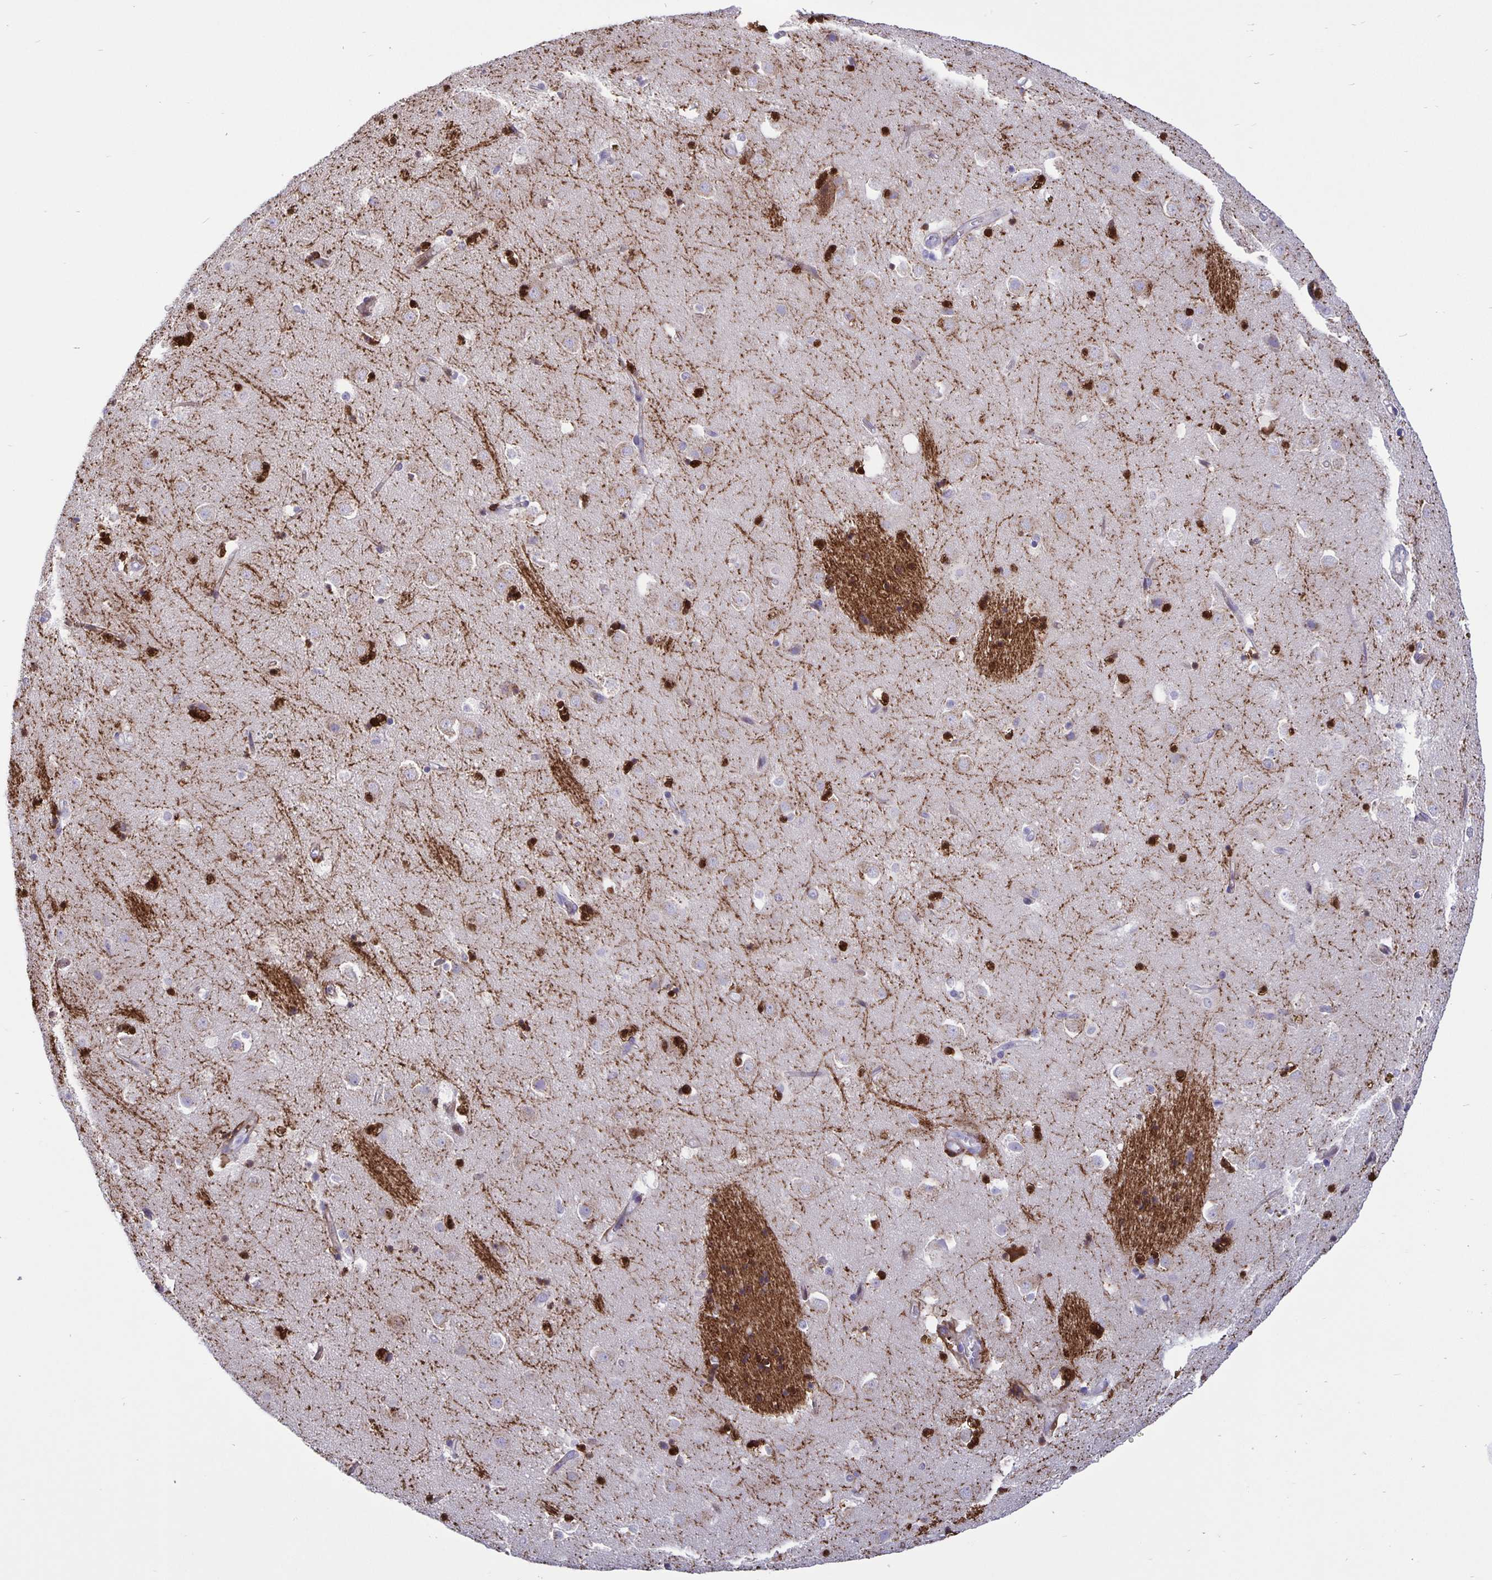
{"staining": {"intensity": "strong", "quantity": "<25%", "location": "cytoplasmic/membranous,nuclear"}, "tissue": "caudate", "cell_type": "Glial cells", "image_type": "normal", "snomed": [{"axis": "morphology", "description": "Normal tissue, NOS"}, {"axis": "topography", "description": "Lateral ventricle wall"}], "caption": "The immunohistochemical stain labels strong cytoplasmic/membranous,nuclear expression in glial cells of normal caudate. Using DAB (3,3'-diaminobenzidine) (brown) and hematoxylin (blue) stains, captured at high magnification using brightfield microscopy.", "gene": "ERMN", "patient": {"sex": "male", "age": 58}}